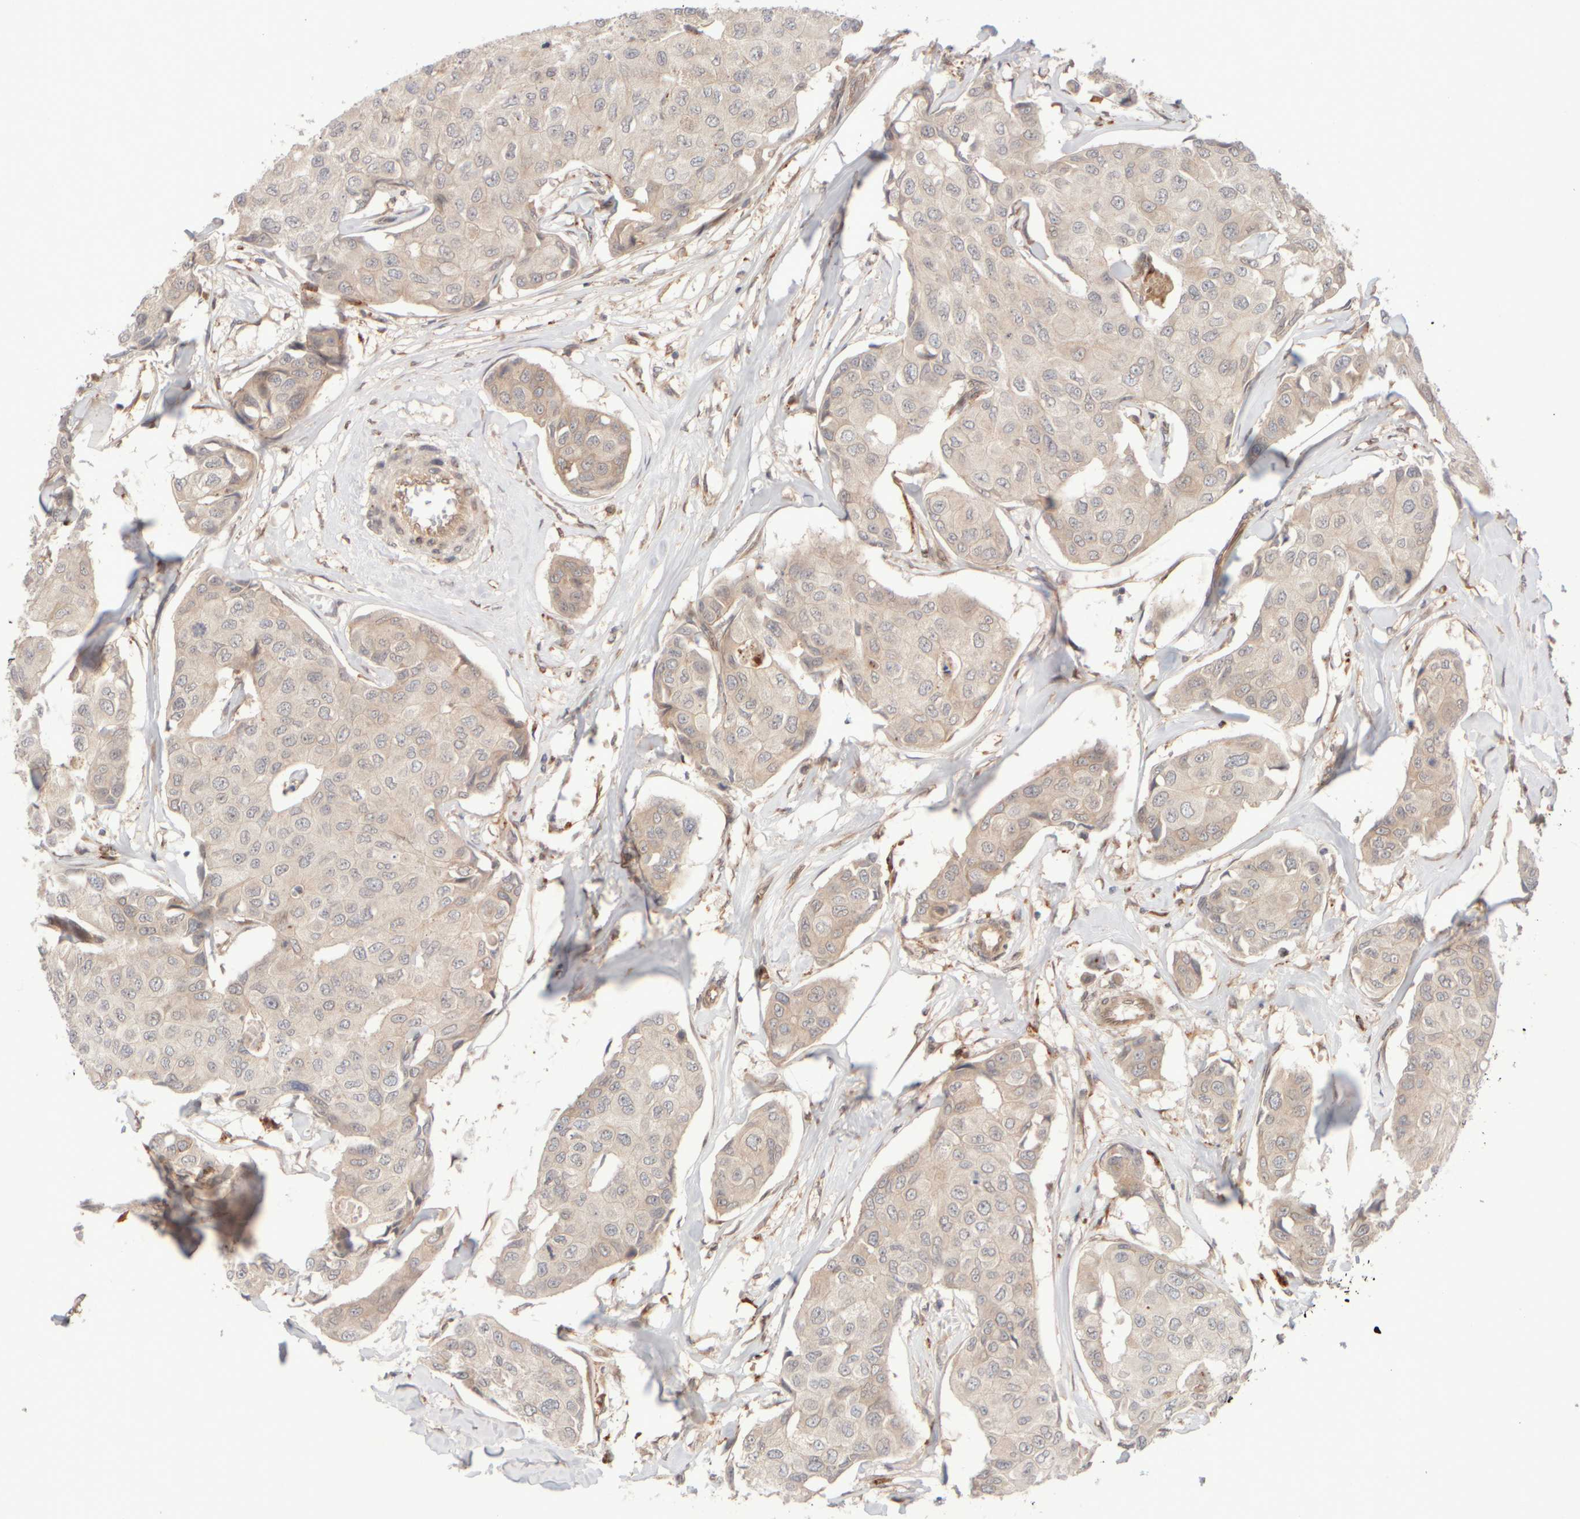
{"staining": {"intensity": "negative", "quantity": "none", "location": "none"}, "tissue": "breast cancer", "cell_type": "Tumor cells", "image_type": "cancer", "snomed": [{"axis": "morphology", "description": "Duct carcinoma"}, {"axis": "topography", "description": "Breast"}], "caption": "Immunohistochemistry of human breast cancer displays no staining in tumor cells.", "gene": "GCN1", "patient": {"sex": "female", "age": 80}}